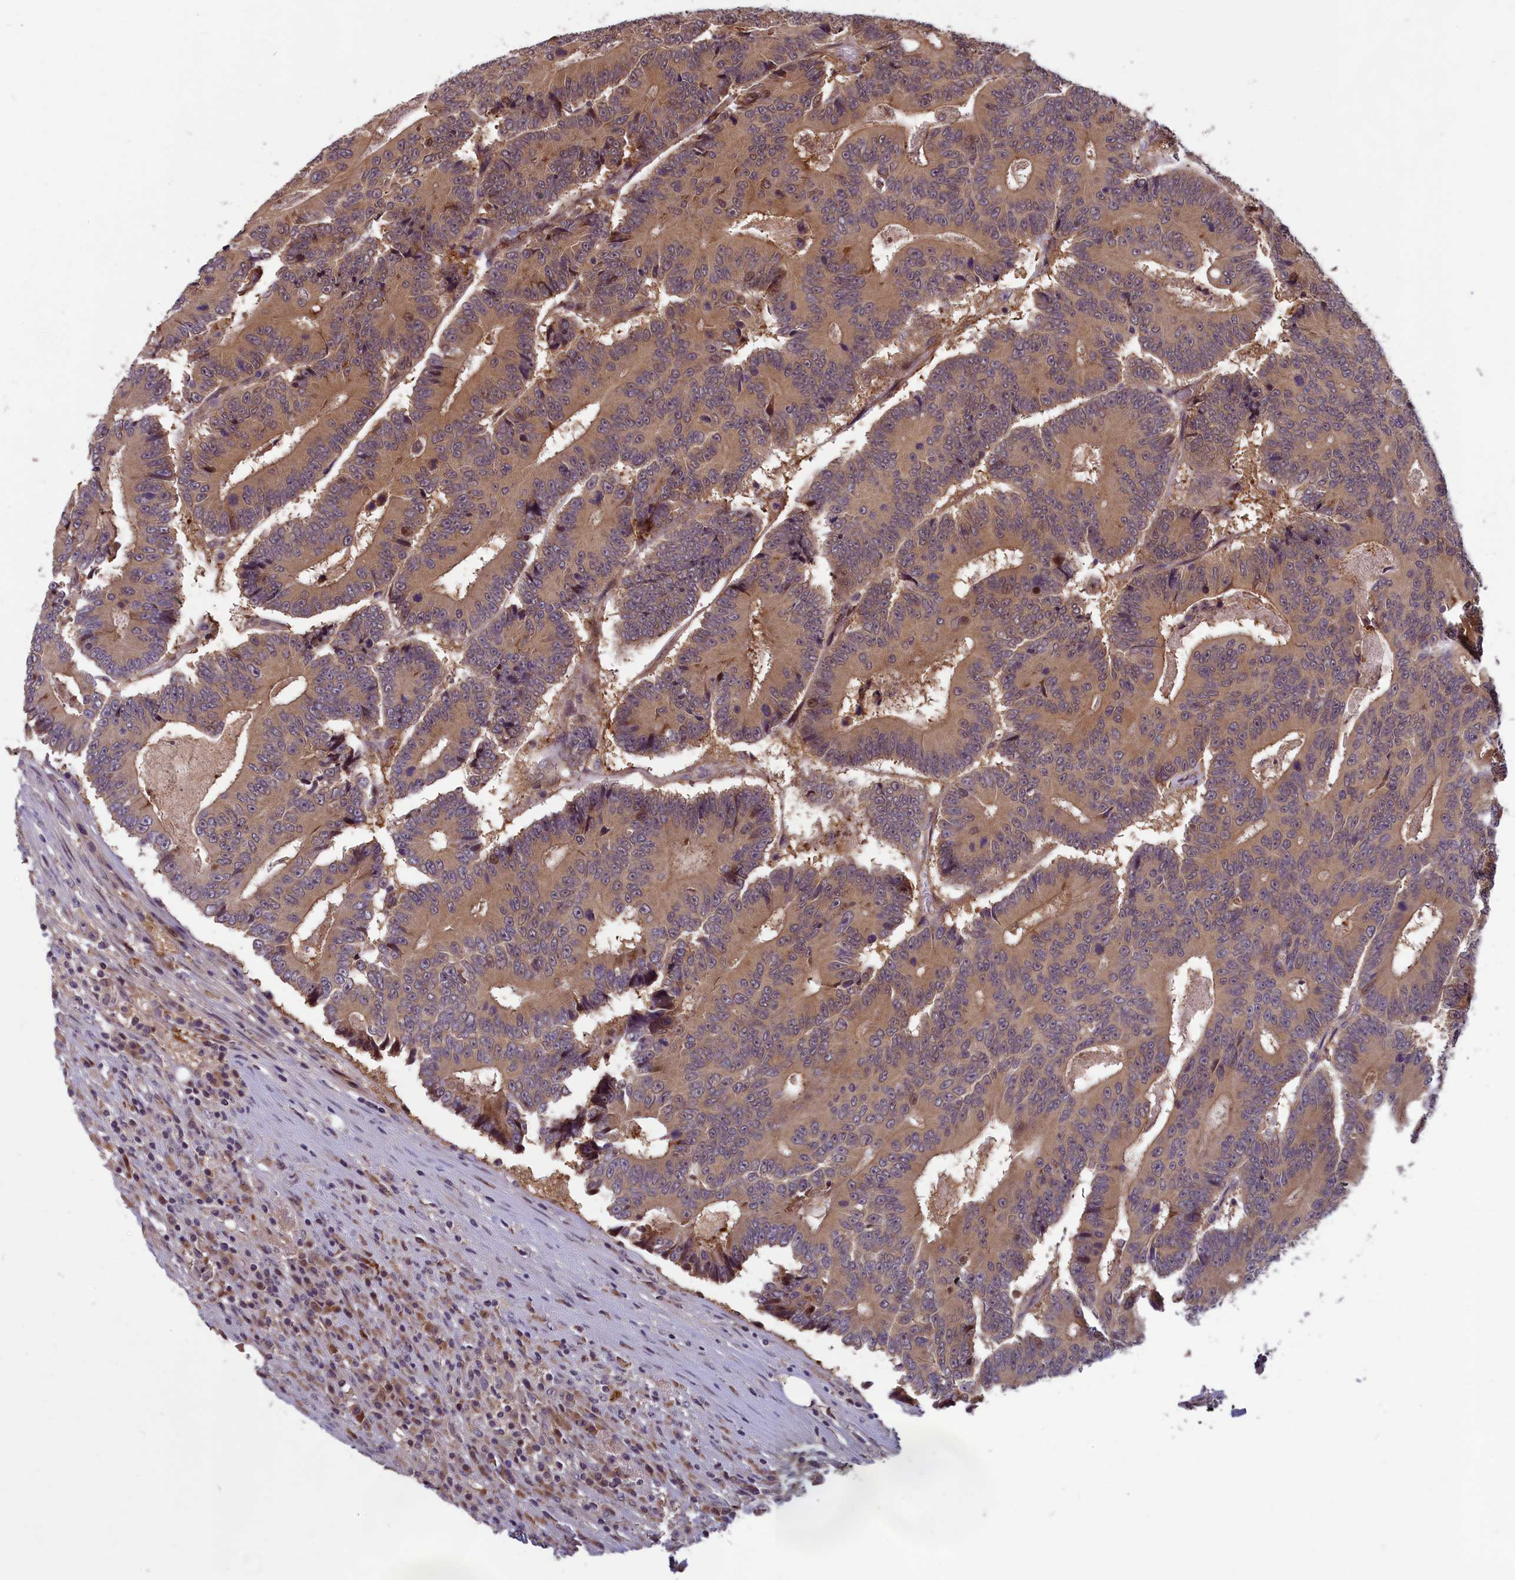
{"staining": {"intensity": "moderate", "quantity": ">75%", "location": "cytoplasmic/membranous"}, "tissue": "colorectal cancer", "cell_type": "Tumor cells", "image_type": "cancer", "snomed": [{"axis": "morphology", "description": "Adenocarcinoma, NOS"}, {"axis": "topography", "description": "Colon"}], "caption": "Immunohistochemical staining of human adenocarcinoma (colorectal) demonstrates medium levels of moderate cytoplasmic/membranous staining in about >75% of tumor cells.", "gene": "CCDC15", "patient": {"sex": "male", "age": 83}}